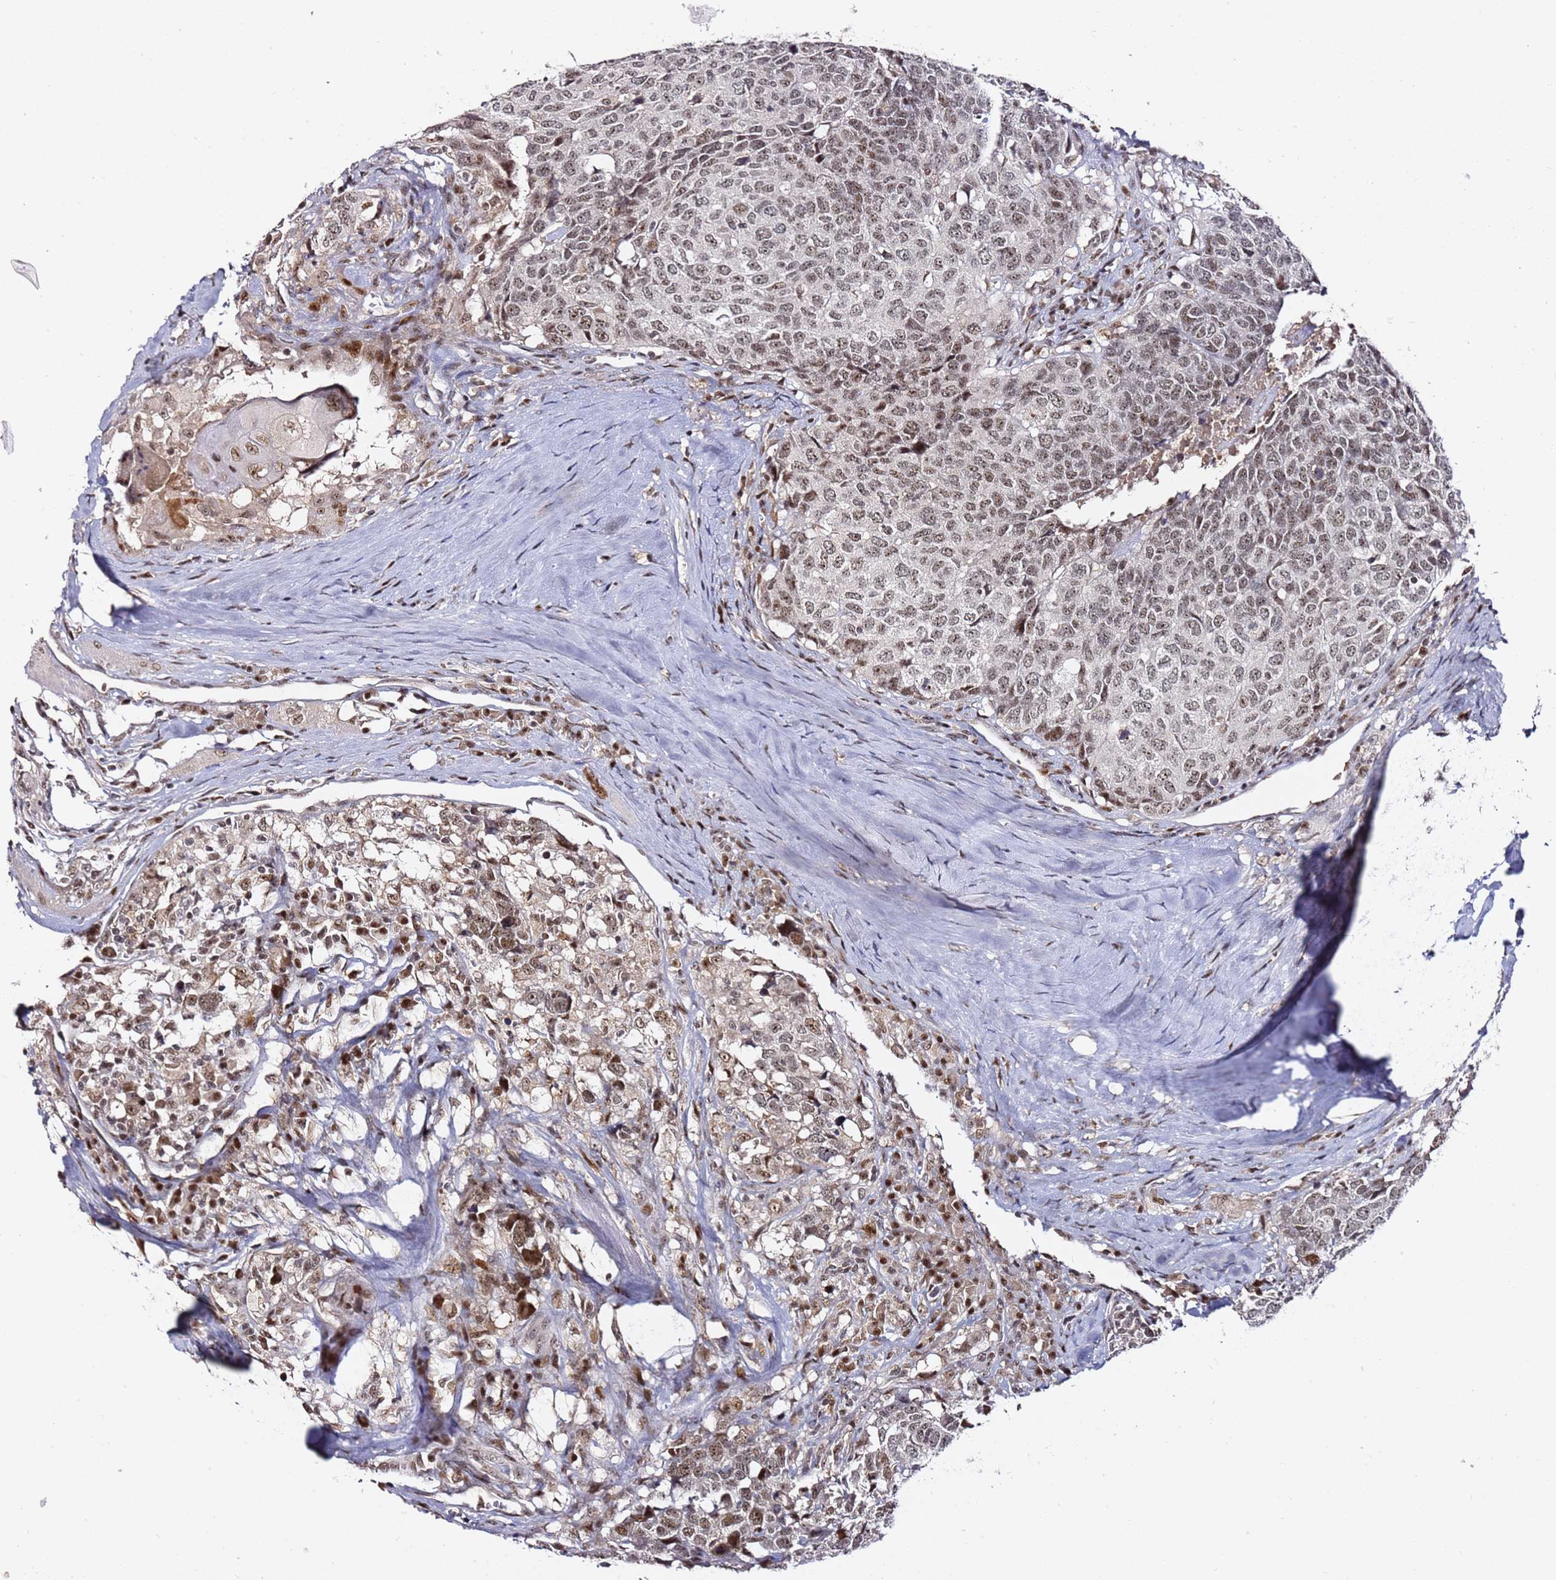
{"staining": {"intensity": "moderate", "quantity": ">75%", "location": "nuclear"}, "tissue": "head and neck cancer", "cell_type": "Tumor cells", "image_type": "cancer", "snomed": [{"axis": "morphology", "description": "Squamous cell carcinoma, NOS"}, {"axis": "topography", "description": "Head-Neck"}], "caption": "Moderate nuclear expression for a protein is seen in about >75% of tumor cells of squamous cell carcinoma (head and neck) using IHC.", "gene": "FCF1", "patient": {"sex": "male", "age": 66}}